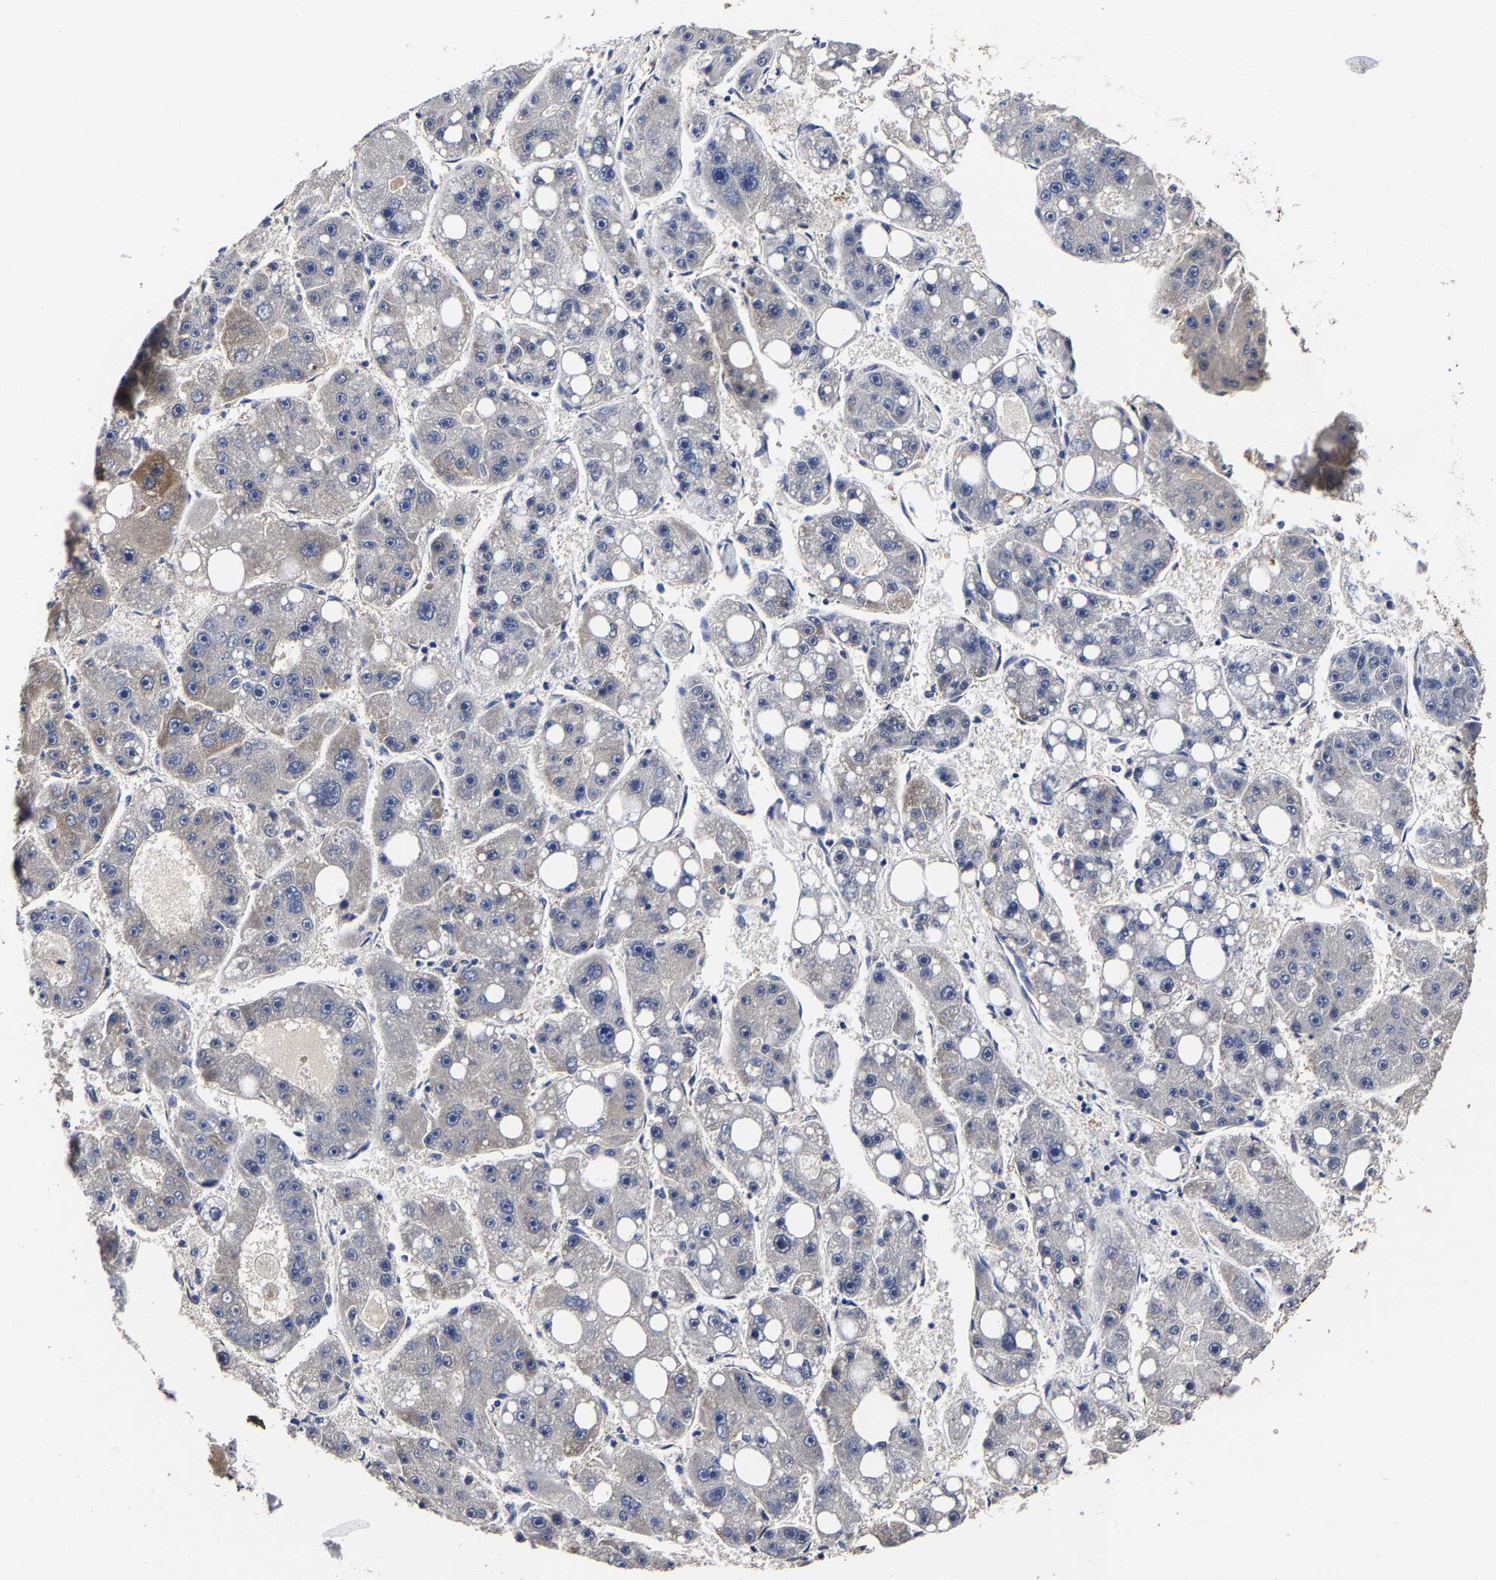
{"staining": {"intensity": "negative", "quantity": "none", "location": "none"}, "tissue": "liver cancer", "cell_type": "Tumor cells", "image_type": "cancer", "snomed": [{"axis": "morphology", "description": "Carcinoma, Hepatocellular, NOS"}, {"axis": "topography", "description": "Liver"}], "caption": "An IHC photomicrograph of liver cancer (hepatocellular carcinoma) is shown. There is no staining in tumor cells of liver cancer (hepatocellular carcinoma). (DAB (3,3'-diaminobenzidine) IHC visualized using brightfield microscopy, high magnification).", "gene": "AASS", "patient": {"sex": "female", "age": 61}}